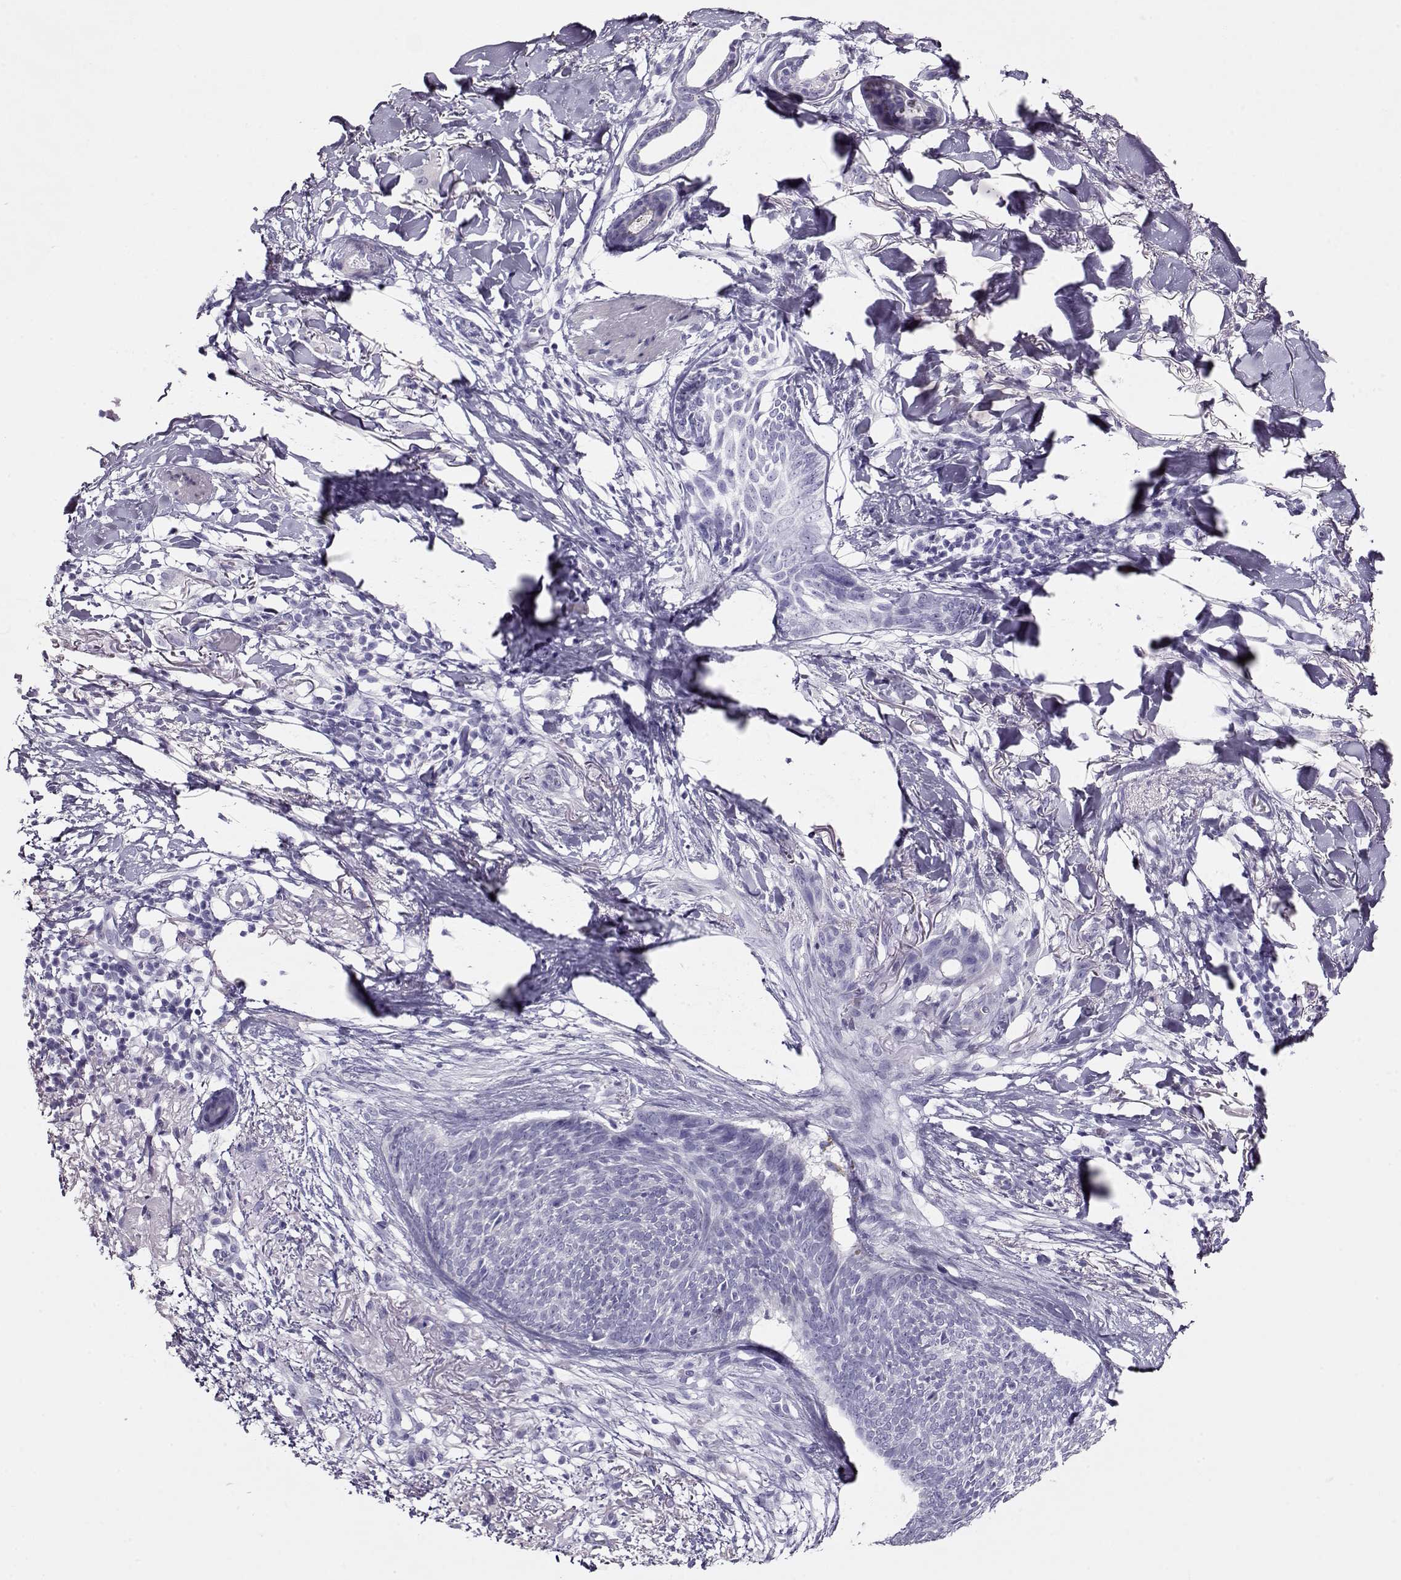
{"staining": {"intensity": "negative", "quantity": "none", "location": "none"}, "tissue": "skin cancer", "cell_type": "Tumor cells", "image_type": "cancer", "snomed": [{"axis": "morphology", "description": "Normal tissue, NOS"}, {"axis": "morphology", "description": "Basal cell carcinoma"}, {"axis": "topography", "description": "Skin"}], "caption": "This is an IHC image of human skin cancer (basal cell carcinoma). There is no expression in tumor cells.", "gene": "ACTN2", "patient": {"sex": "male", "age": 84}}